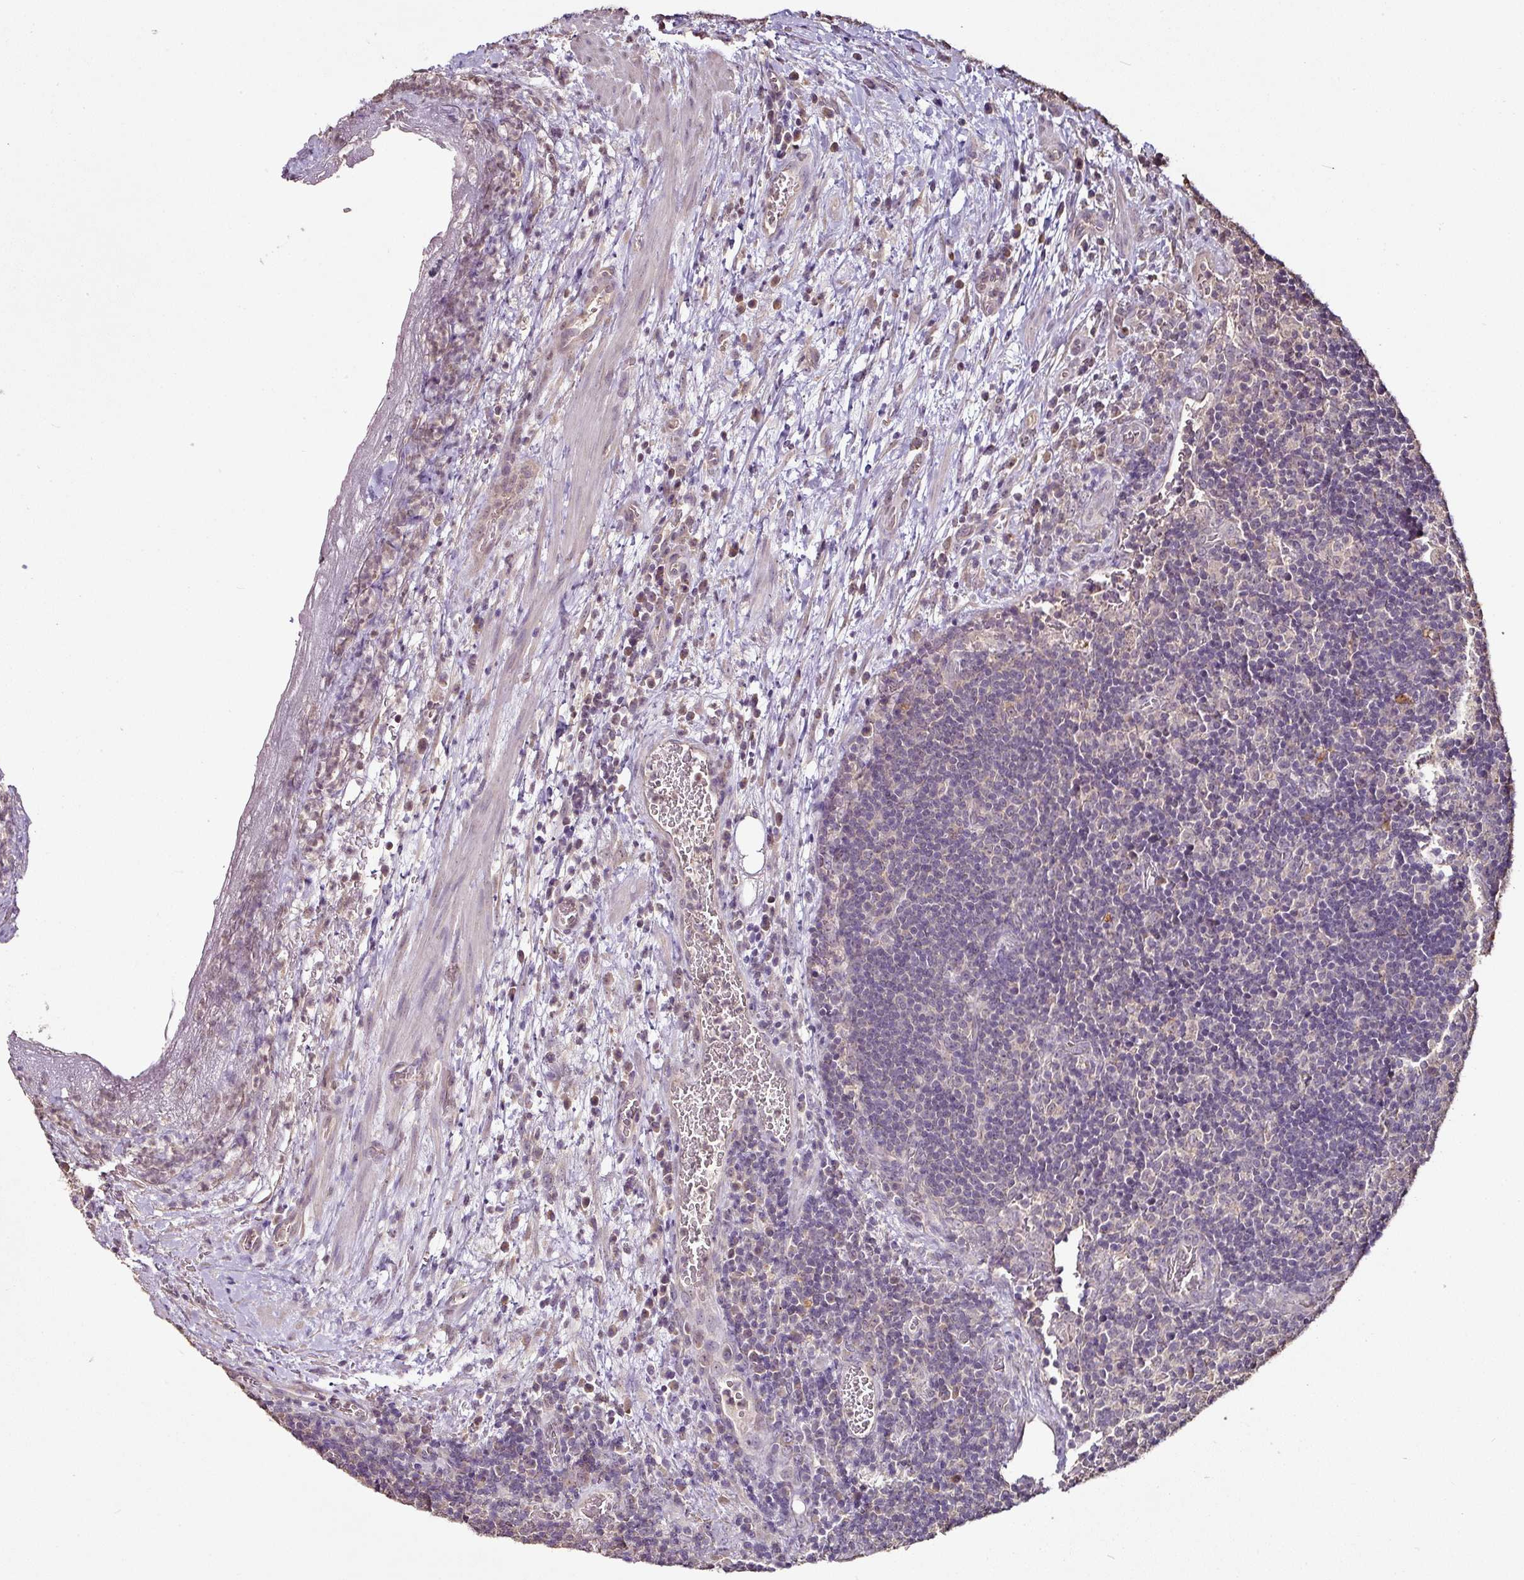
{"staining": {"intensity": "negative", "quantity": "none", "location": "none"}, "tissue": "lymph node", "cell_type": "Germinal center cells", "image_type": "normal", "snomed": [{"axis": "morphology", "description": "Normal tissue, NOS"}, {"axis": "topography", "description": "Lymph node"}], "caption": "Immunohistochemistry image of normal human lymph node stained for a protein (brown), which exhibits no staining in germinal center cells. The staining is performed using DAB brown chromogen with nuclei counter-stained in using hematoxylin.", "gene": "RPL38", "patient": {"sex": "male", "age": 50}}